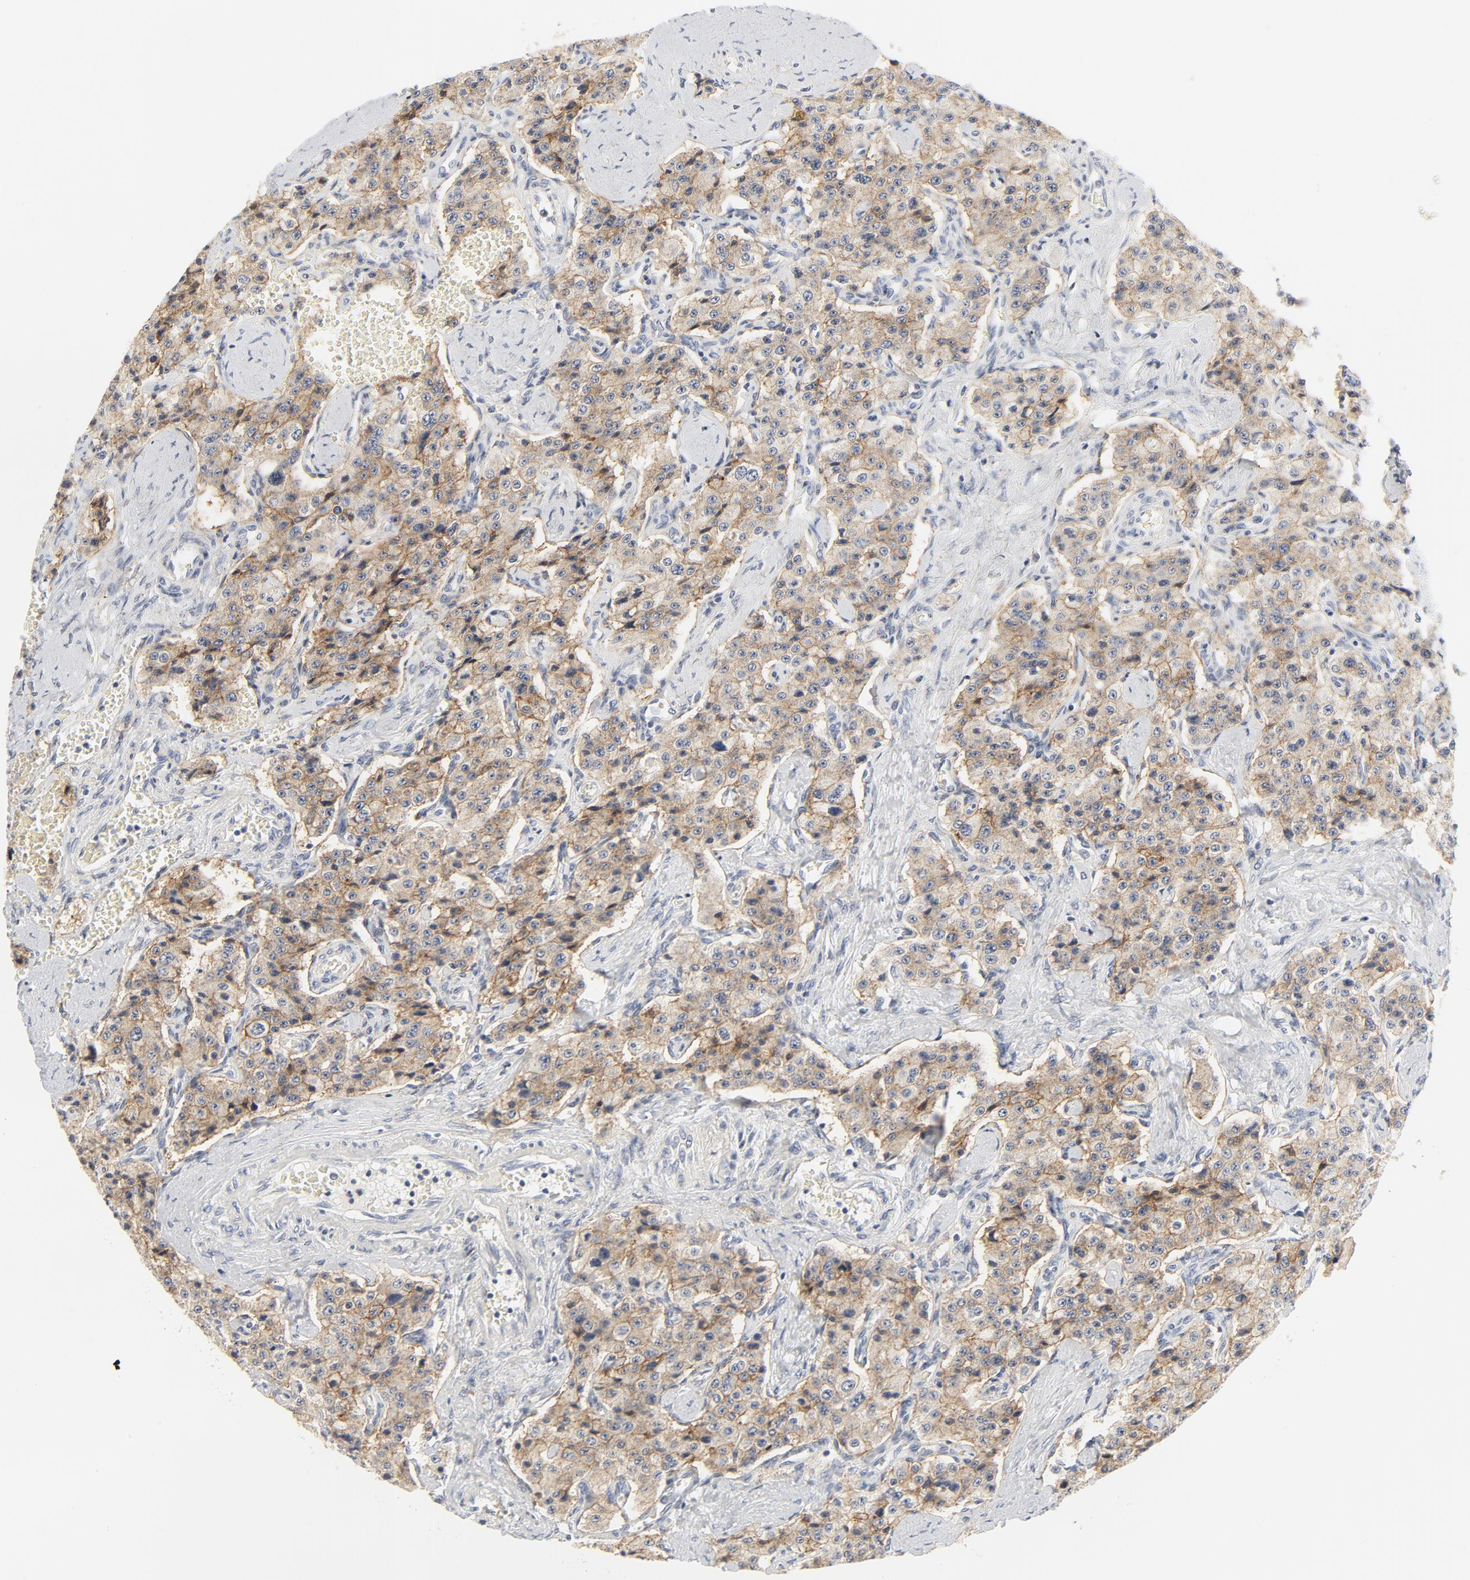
{"staining": {"intensity": "moderate", "quantity": ">75%", "location": "cytoplasmic/membranous"}, "tissue": "carcinoid", "cell_type": "Tumor cells", "image_type": "cancer", "snomed": [{"axis": "morphology", "description": "Carcinoid, malignant, NOS"}, {"axis": "topography", "description": "Small intestine"}], "caption": "Protein analysis of carcinoid tissue shows moderate cytoplasmic/membranous positivity in approximately >75% of tumor cells.", "gene": "LRP6", "patient": {"sex": "male", "age": 52}}